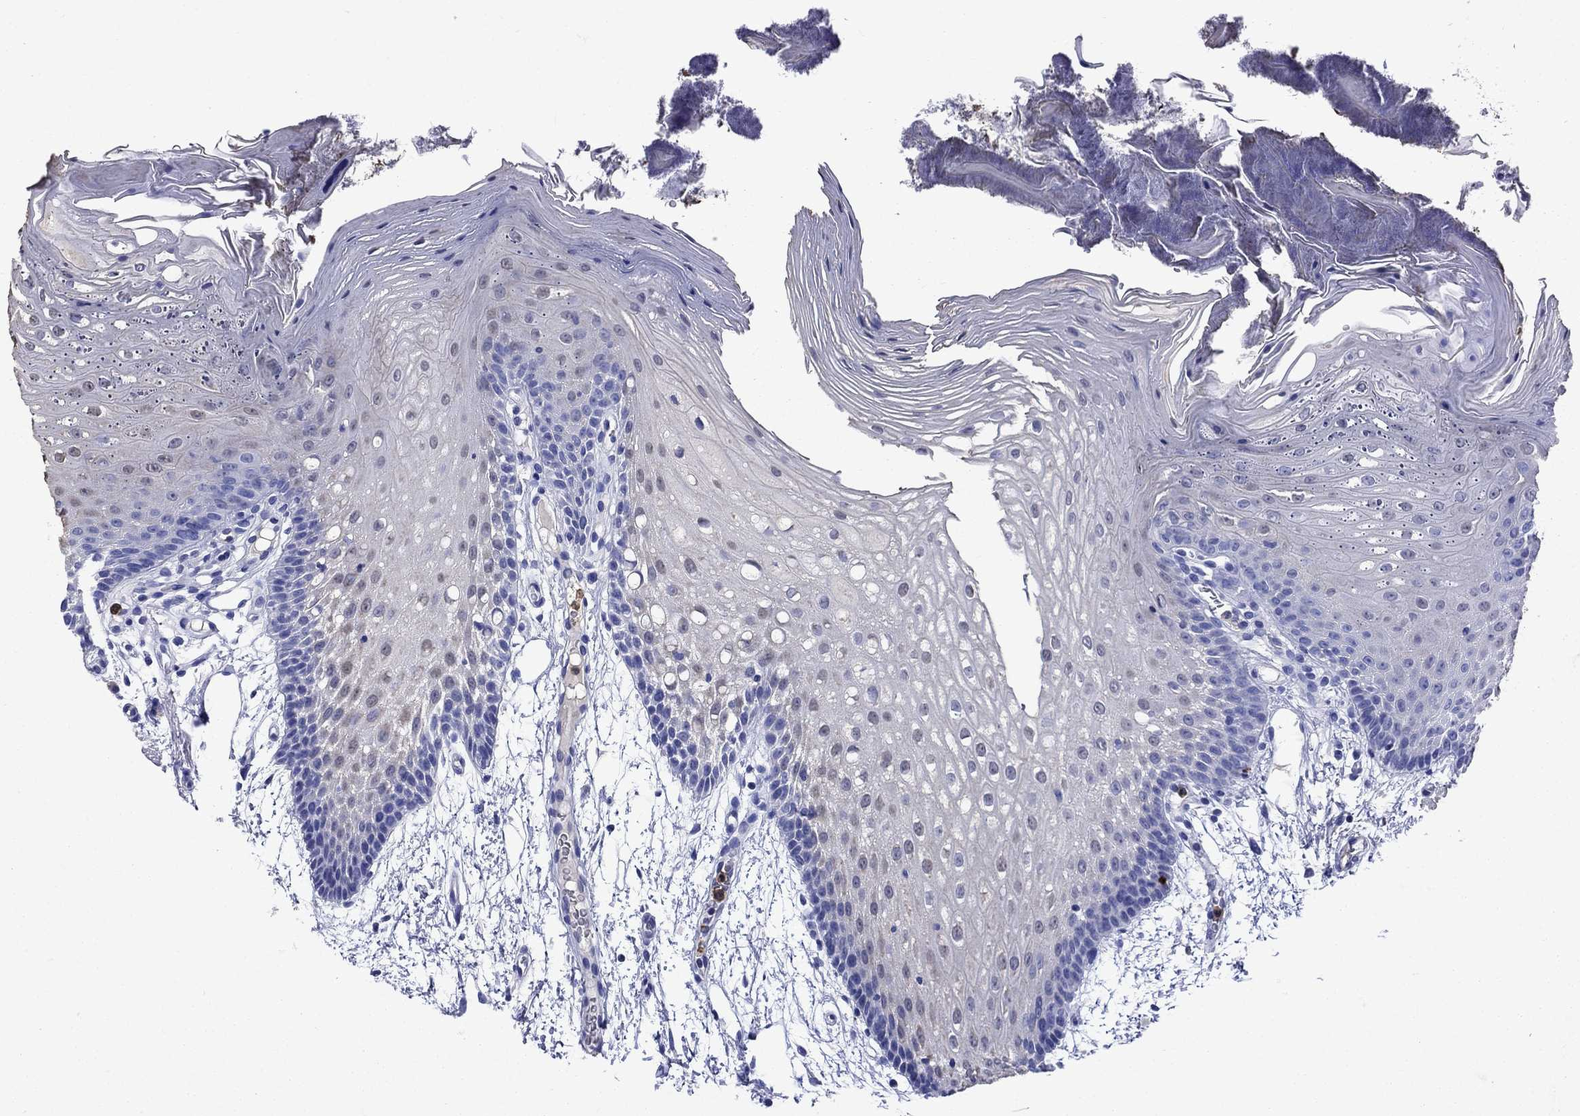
{"staining": {"intensity": "negative", "quantity": "none", "location": "none"}, "tissue": "oral mucosa", "cell_type": "Squamous epithelial cells", "image_type": "normal", "snomed": [{"axis": "morphology", "description": "Normal tissue, NOS"}, {"axis": "morphology", "description": "Squamous cell carcinoma, NOS"}, {"axis": "topography", "description": "Oral tissue"}, {"axis": "topography", "description": "Head-Neck"}], "caption": "Immunohistochemical staining of unremarkable oral mucosa exhibits no significant positivity in squamous epithelial cells.", "gene": "TFR2", "patient": {"sex": "male", "age": 69}}